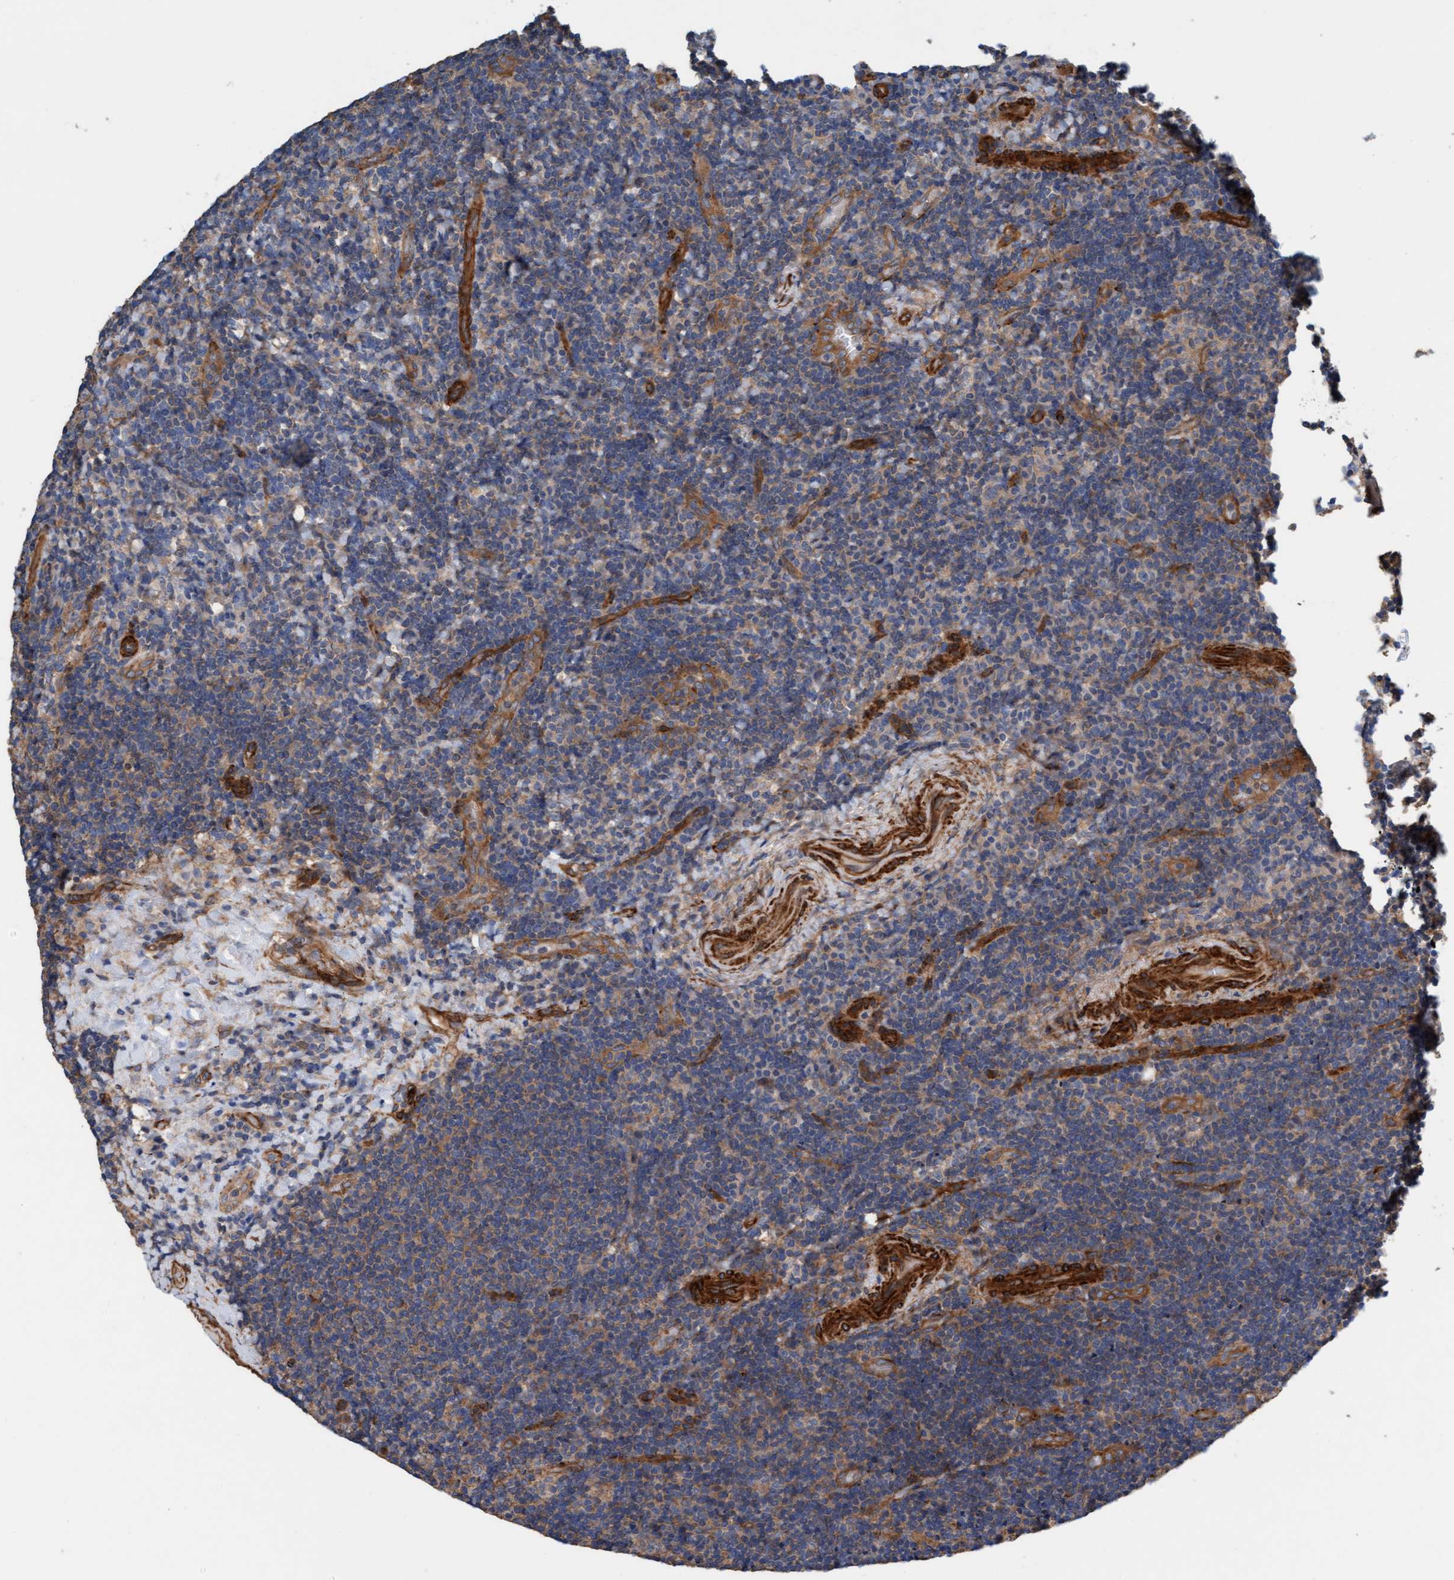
{"staining": {"intensity": "weak", "quantity": "25%-75%", "location": "cytoplasmic/membranous"}, "tissue": "lymphoma", "cell_type": "Tumor cells", "image_type": "cancer", "snomed": [{"axis": "morphology", "description": "Malignant lymphoma, non-Hodgkin's type, High grade"}, {"axis": "topography", "description": "Tonsil"}], "caption": "Immunohistochemistry of lymphoma exhibits low levels of weak cytoplasmic/membranous staining in about 25%-75% of tumor cells.", "gene": "FMNL3", "patient": {"sex": "female", "age": 36}}